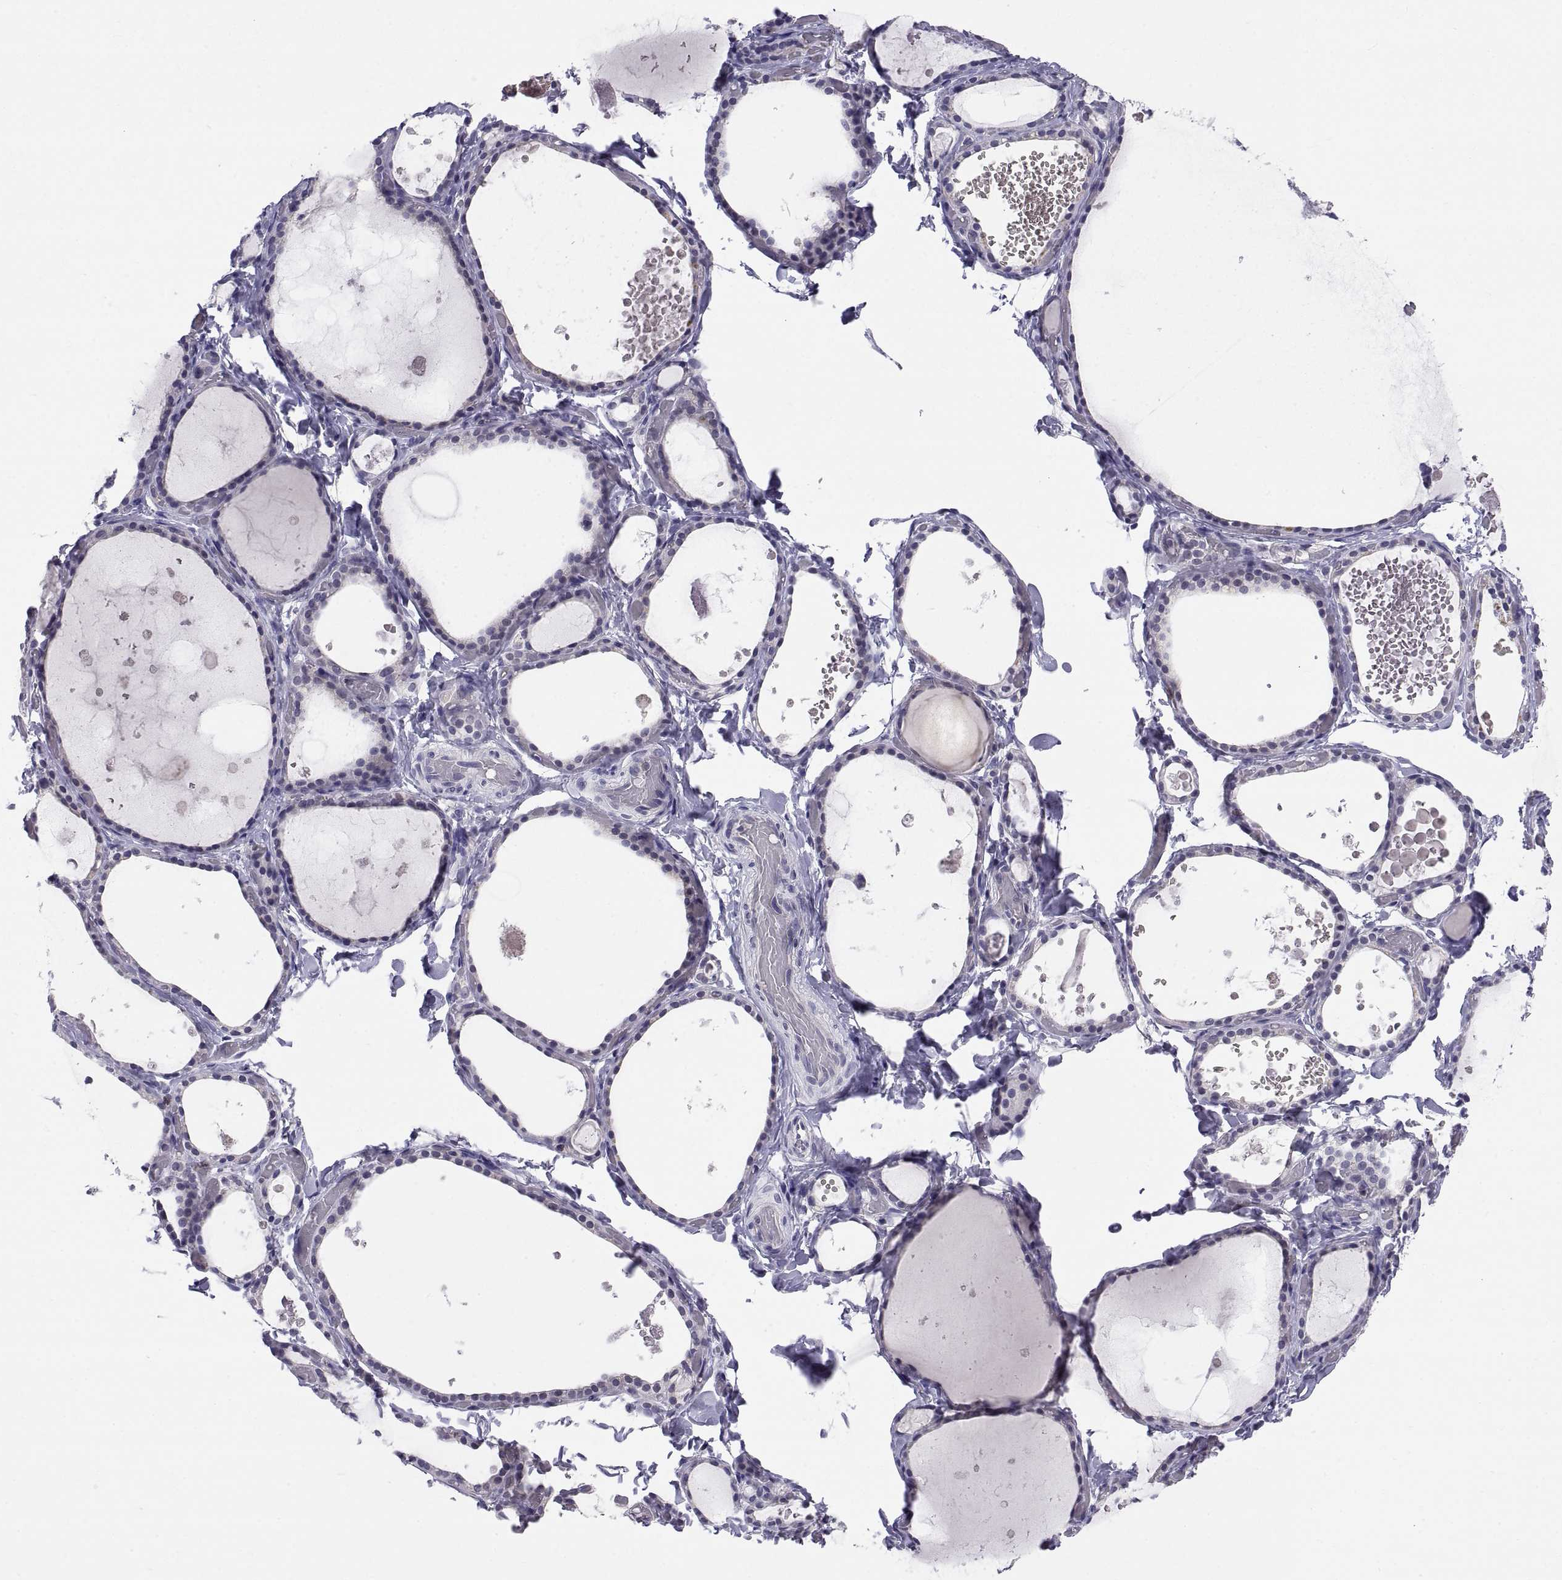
{"staining": {"intensity": "negative", "quantity": "none", "location": "none"}, "tissue": "thyroid gland", "cell_type": "Glandular cells", "image_type": "normal", "snomed": [{"axis": "morphology", "description": "Normal tissue, NOS"}, {"axis": "topography", "description": "Thyroid gland"}], "caption": "A high-resolution micrograph shows IHC staining of unremarkable thyroid gland, which displays no significant positivity in glandular cells.", "gene": "PKP1", "patient": {"sex": "female", "age": 56}}